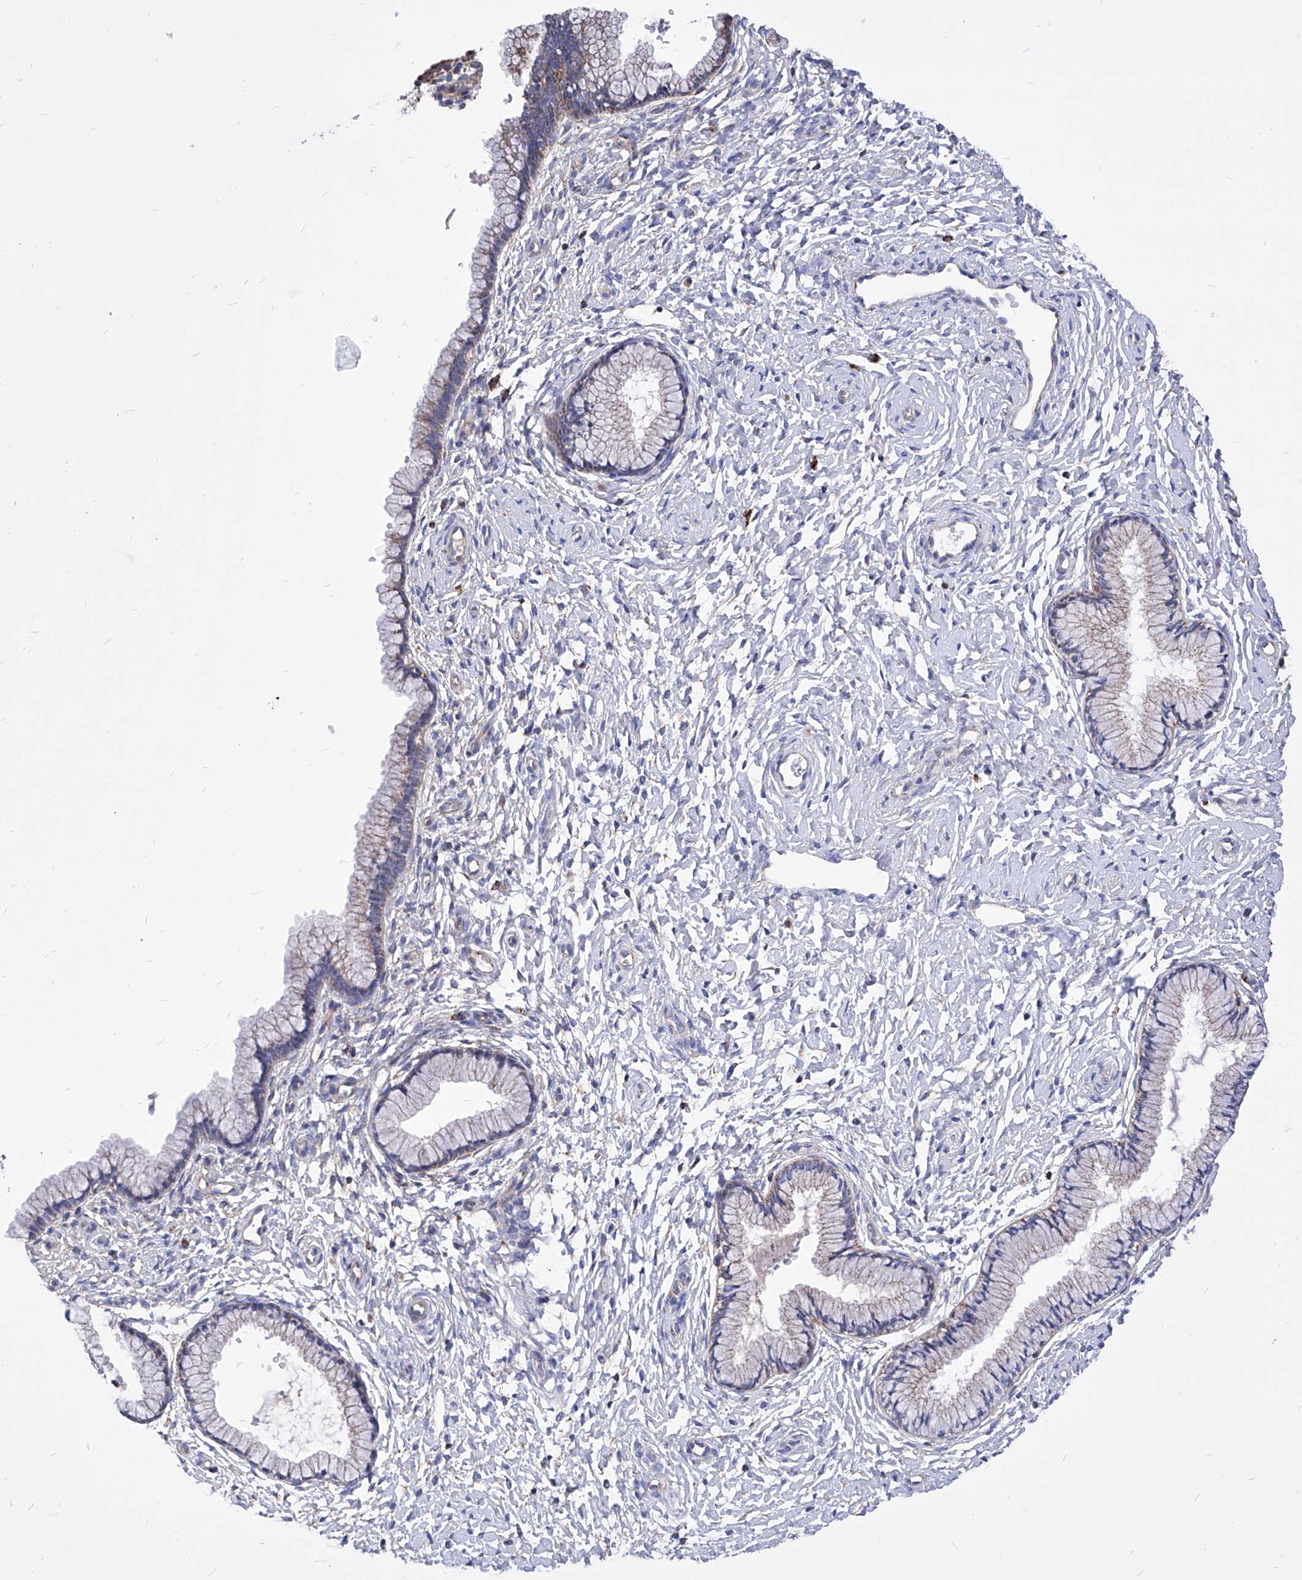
{"staining": {"intensity": "weak", "quantity": "25%-75%", "location": "cytoplasmic/membranous"}, "tissue": "cervix", "cell_type": "Glandular cells", "image_type": "normal", "snomed": [{"axis": "morphology", "description": "Normal tissue, NOS"}, {"axis": "topography", "description": "Cervix"}], "caption": "DAB (3,3'-diaminobenzidine) immunohistochemical staining of benign cervix reveals weak cytoplasmic/membranous protein staining in about 25%-75% of glandular cells. (IHC, brightfield microscopy, high magnification).", "gene": "HRNR", "patient": {"sex": "female", "age": 33}}